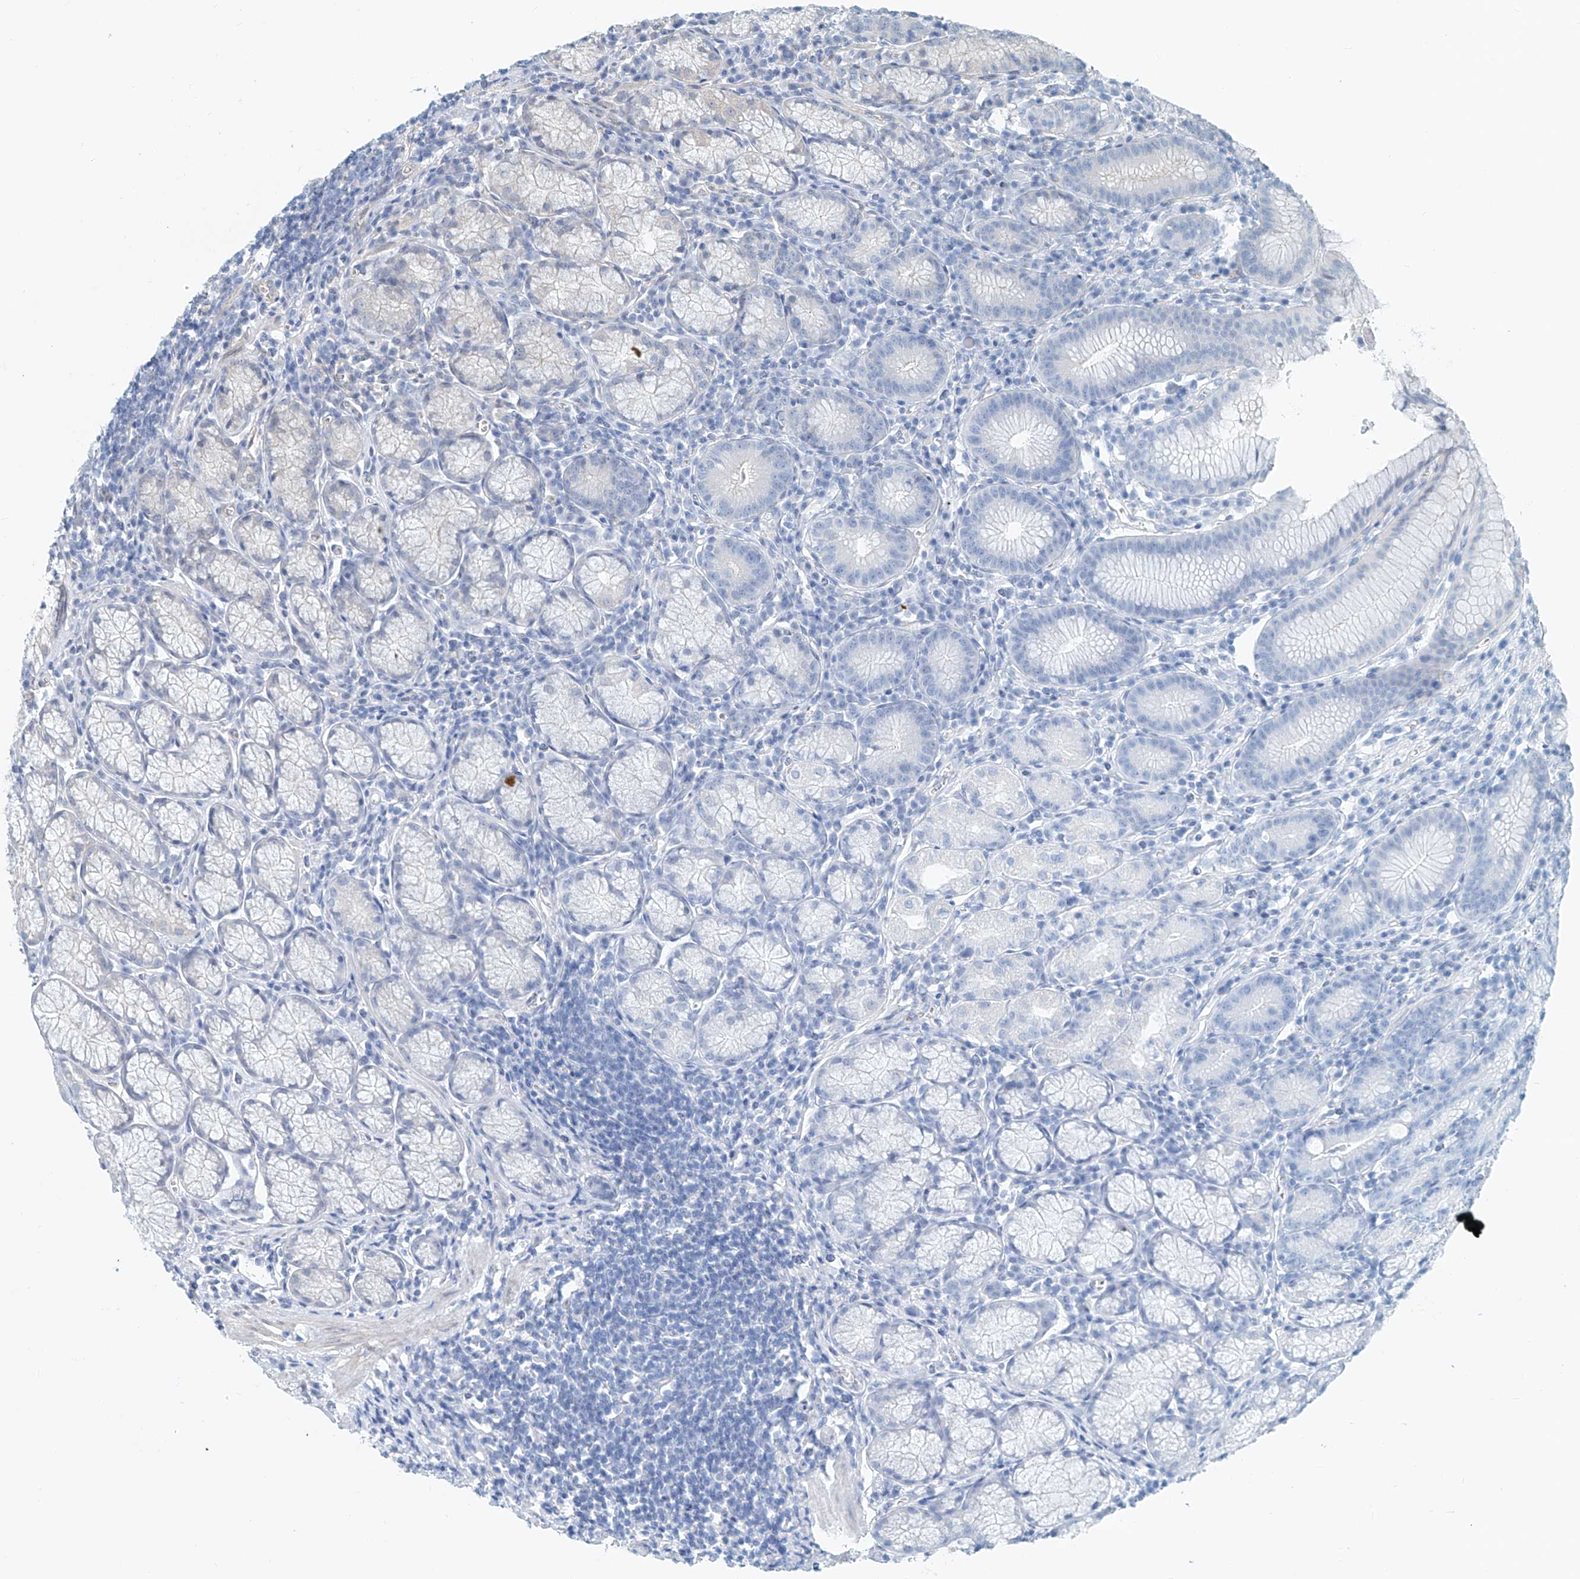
{"staining": {"intensity": "negative", "quantity": "none", "location": "none"}, "tissue": "stomach", "cell_type": "Glandular cells", "image_type": "normal", "snomed": [{"axis": "morphology", "description": "Normal tissue, NOS"}, {"axis": "topography", "description": "Stomach"}], "caption": "Glandular cells show no significant expression in normal stomach. (DAB IHC, high magnification).", "gene": "SASH1", "patient": {"sex": "male", "age": 55}}